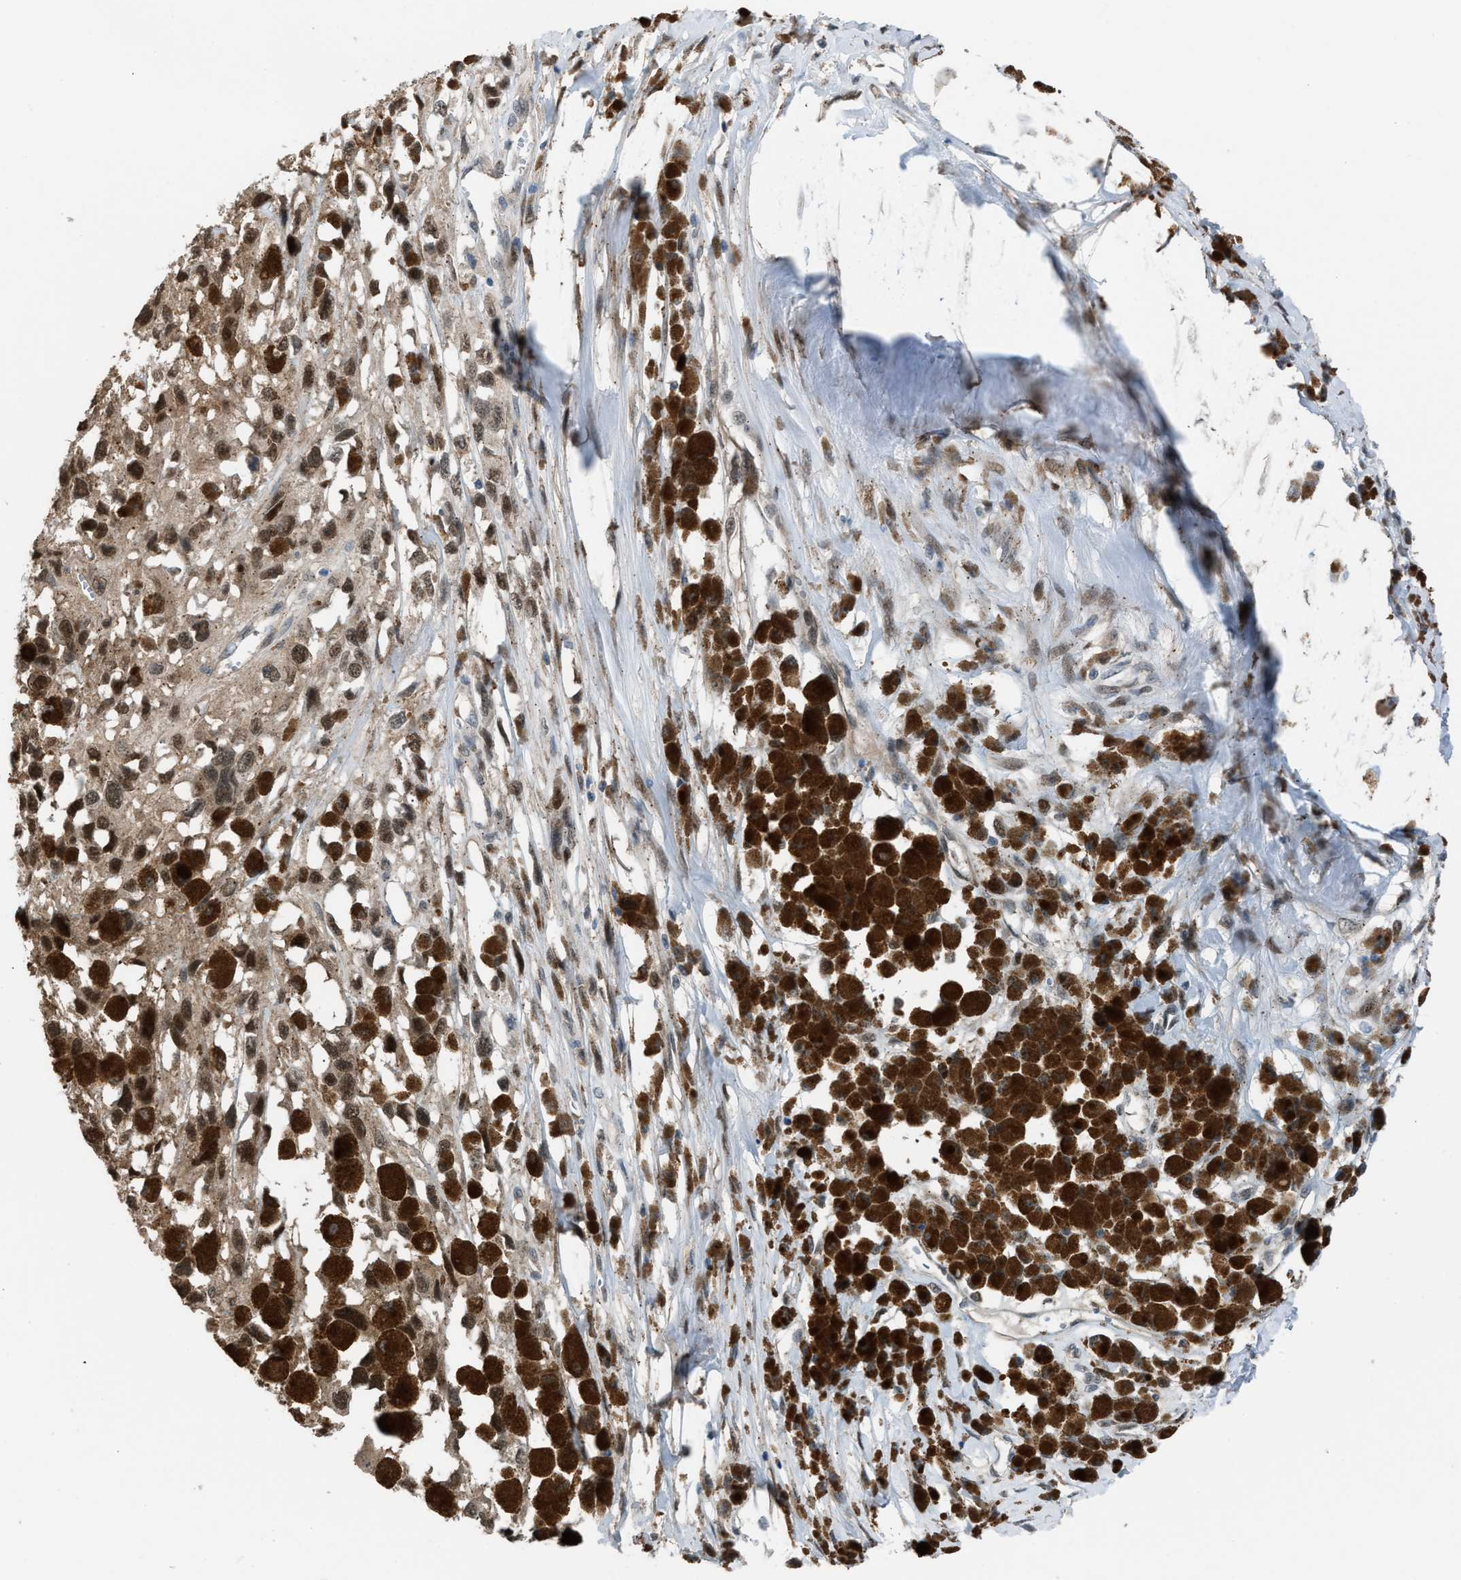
{"staining": {"intensity": "moderate", "quantity": ">75%", "location": "nuclear"}, "tissue": "melanoma", "cell_type": "Tumor cells", "image_type": "cancer", "snomed": [{"axis": "morphology", "description": "Malignant melanoma, Metastatic site"}, {"axis": "topography", "description": "Lymph node"}], "caption": "Melanoma stained with a brown dye demonstrates moderate nuclear positive staining in approximately >75% of tumor cells.", "gene": "CRTC1", "patient": {"sex": "male", "age": 59}}